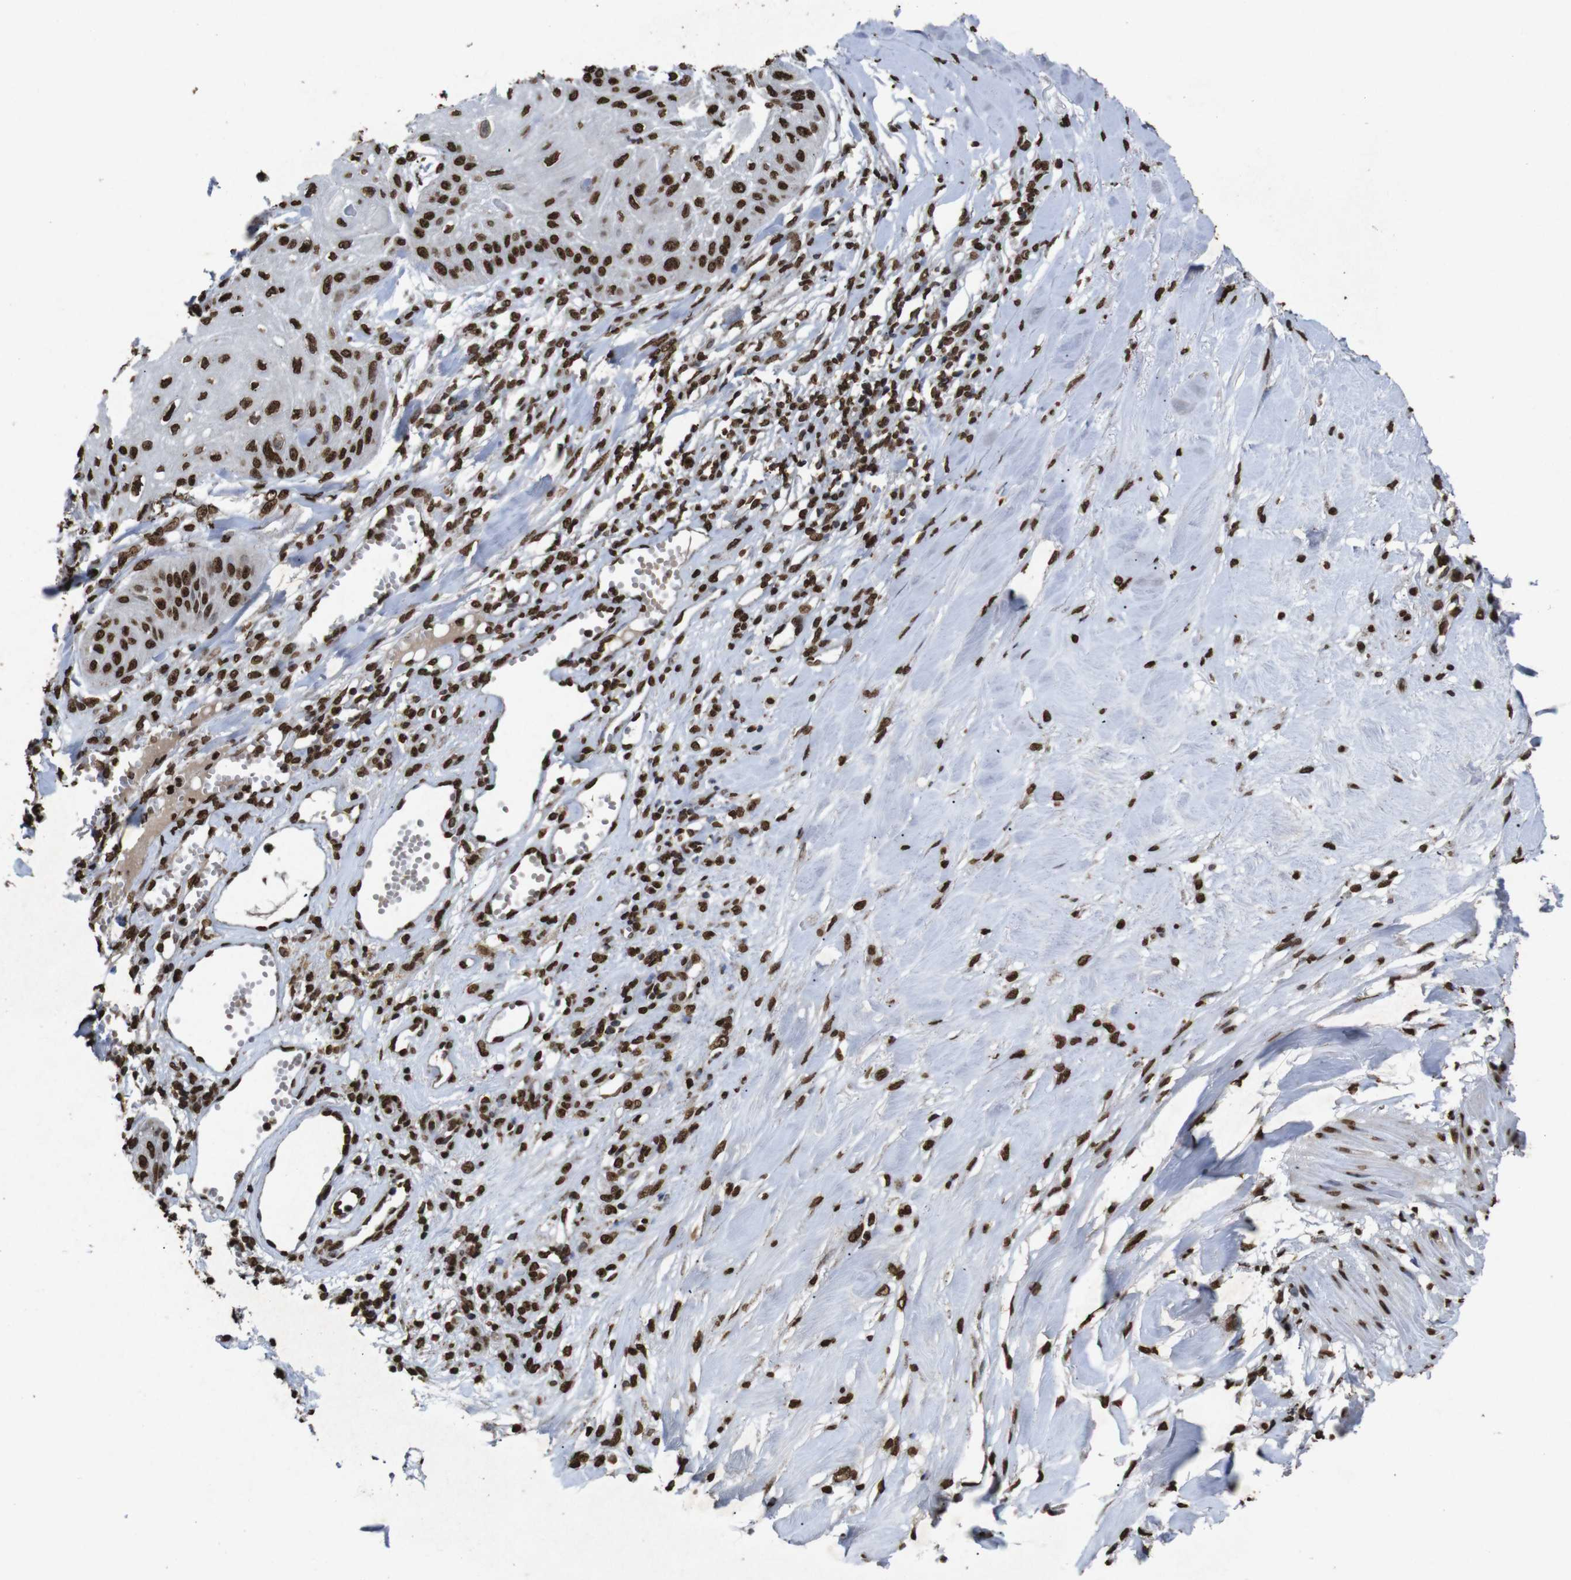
{"staining": {"intensity": "strong", "quantity": ">75%", "location": "nuclear"}, "tissue": "skin cancer", "cell_type": "Tumor cells", "image_type": "cancer", "snomed": [{"axis": "morphology", "description": "Squamous cell carcinoma, NOS"}, {"axis": "topography", "description": "Skin"}], "caption": "Protein expression analysis of human skin cancer (squamous cell carcinoma) reveals strong nuclear expression in approximately >75% of tumor cells.", "gene": "MDM2", "patient": {"sex": "male", "age": 74}}